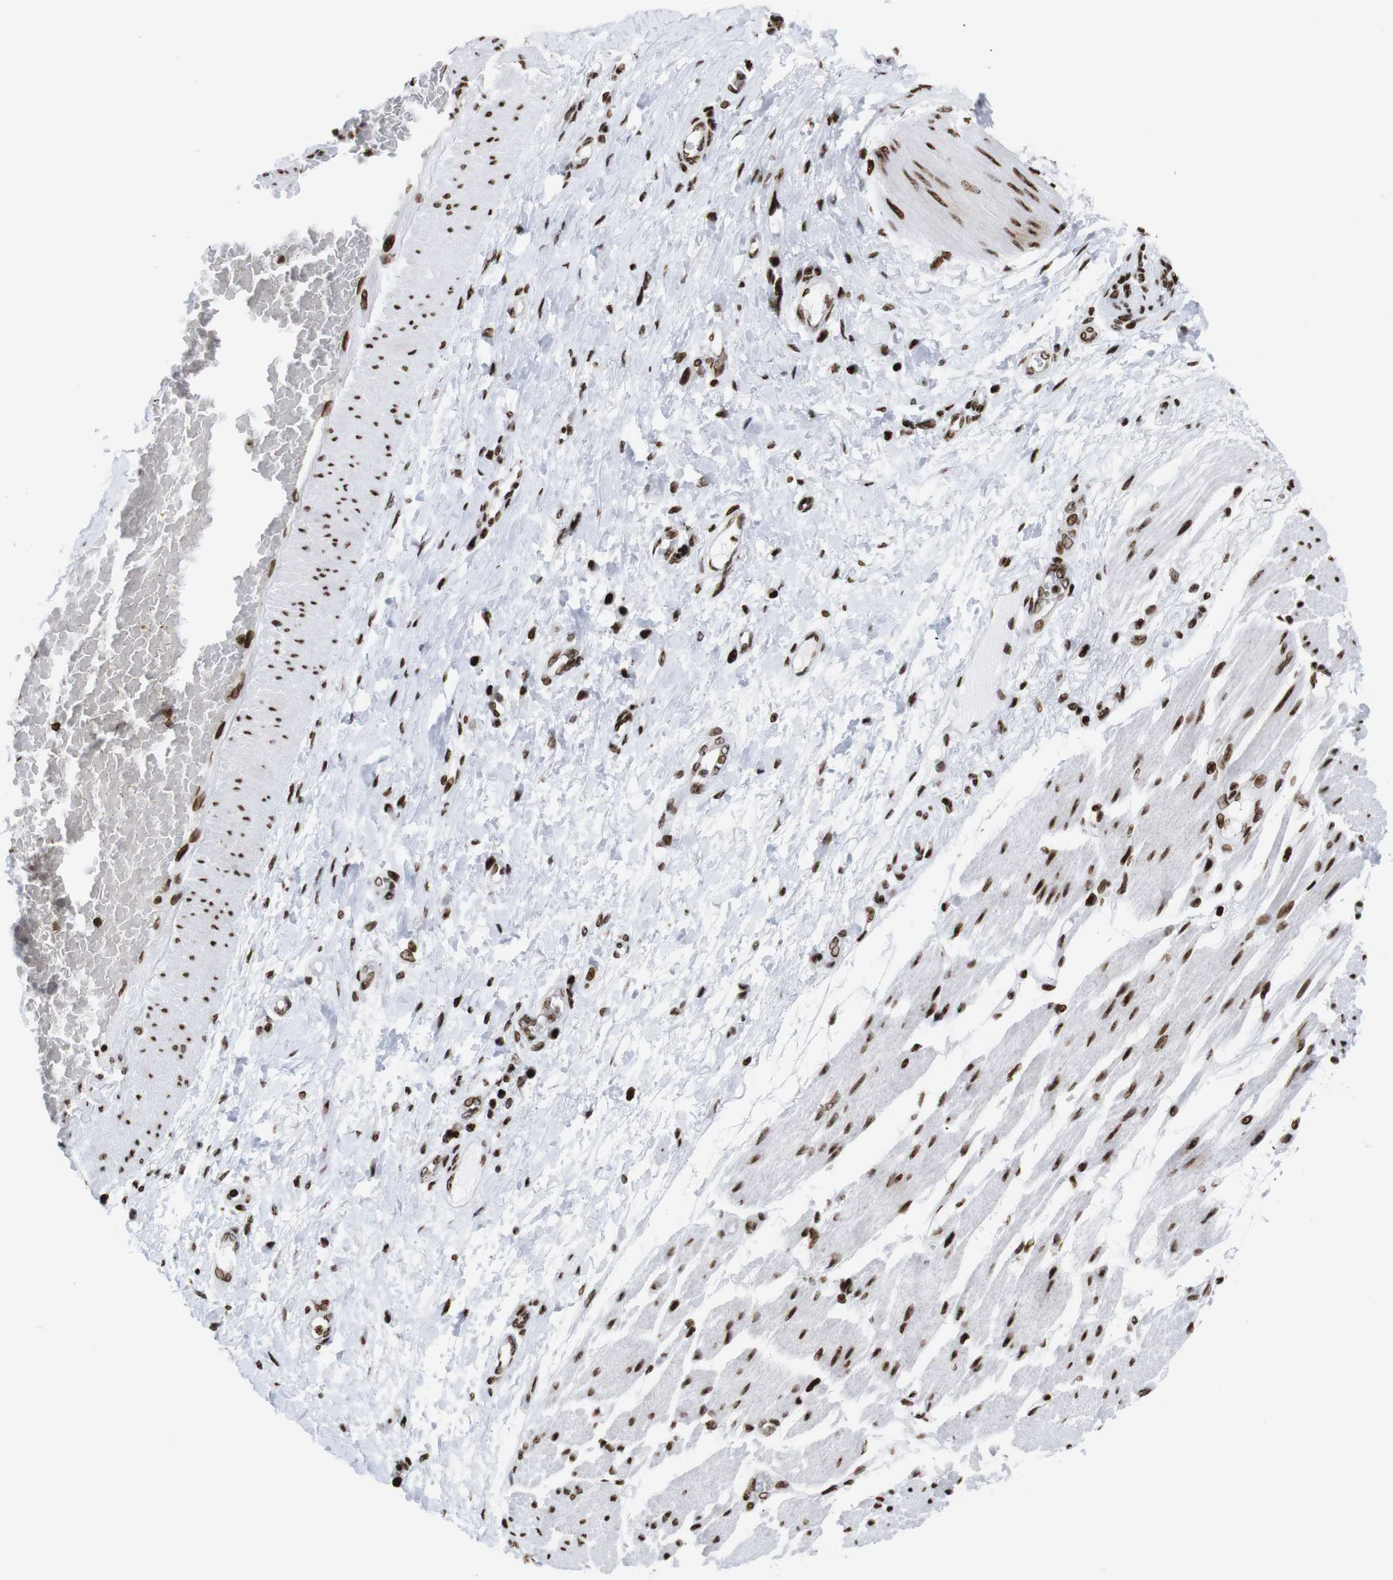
{"staining": {"intensity": "strong", "quantity": ">75%", "location": "nuclear"}, "tissue": "adipose tissue", "cell_type": "Adipocytes", "image_type": "normal", "snomed": [{"axis": "morphology", "description": "Normal tissue, NOS"}, {"axis": "morphology", "description": "Adenocarcinoma, NOS"}, {"axis": "topography", "description": "Esophagus"}], "caption": "Strong nuclear positivity is present in approximately >75% of adipocytes in unremarkable adipose tissue.", "gene": "H1", "patient": {"sex": "male", "age": 62}}